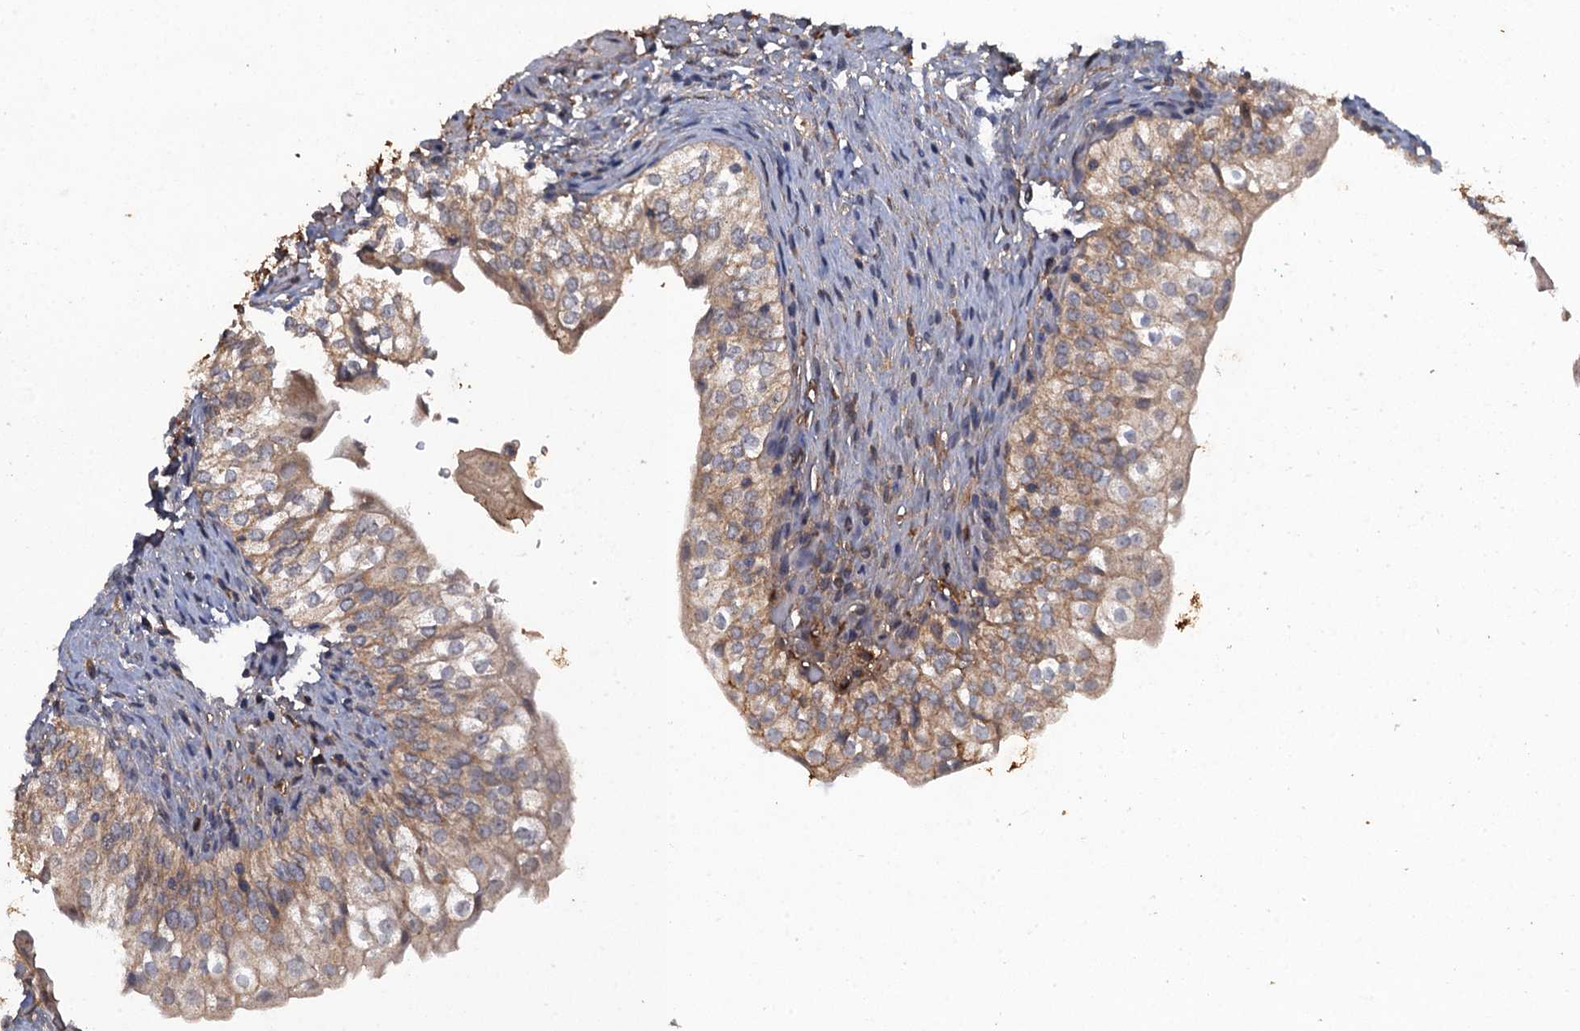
{"staining": {"intensity": "moderate", "quantity": "25%-75%", "location": "cytoplasmic/membranous"}, "tissue": "urinary bladder", "cell_type": "Urothelial cells", "image_type": "normal", "snomed": [{"axis": "morphology", "description": "Normal tissue, NOS"}, {"axis": "topography", "description": "Urinary bladder"}], "caption": "Brown immunohistochemical staining in unremarkable human urinary bladder displays moderate cytoplasmic/membranous staining in approximately 25%-75% of urothelial cells.", "gene": "HAPLN3", "patient": {"sex": "male", "age": 55}}